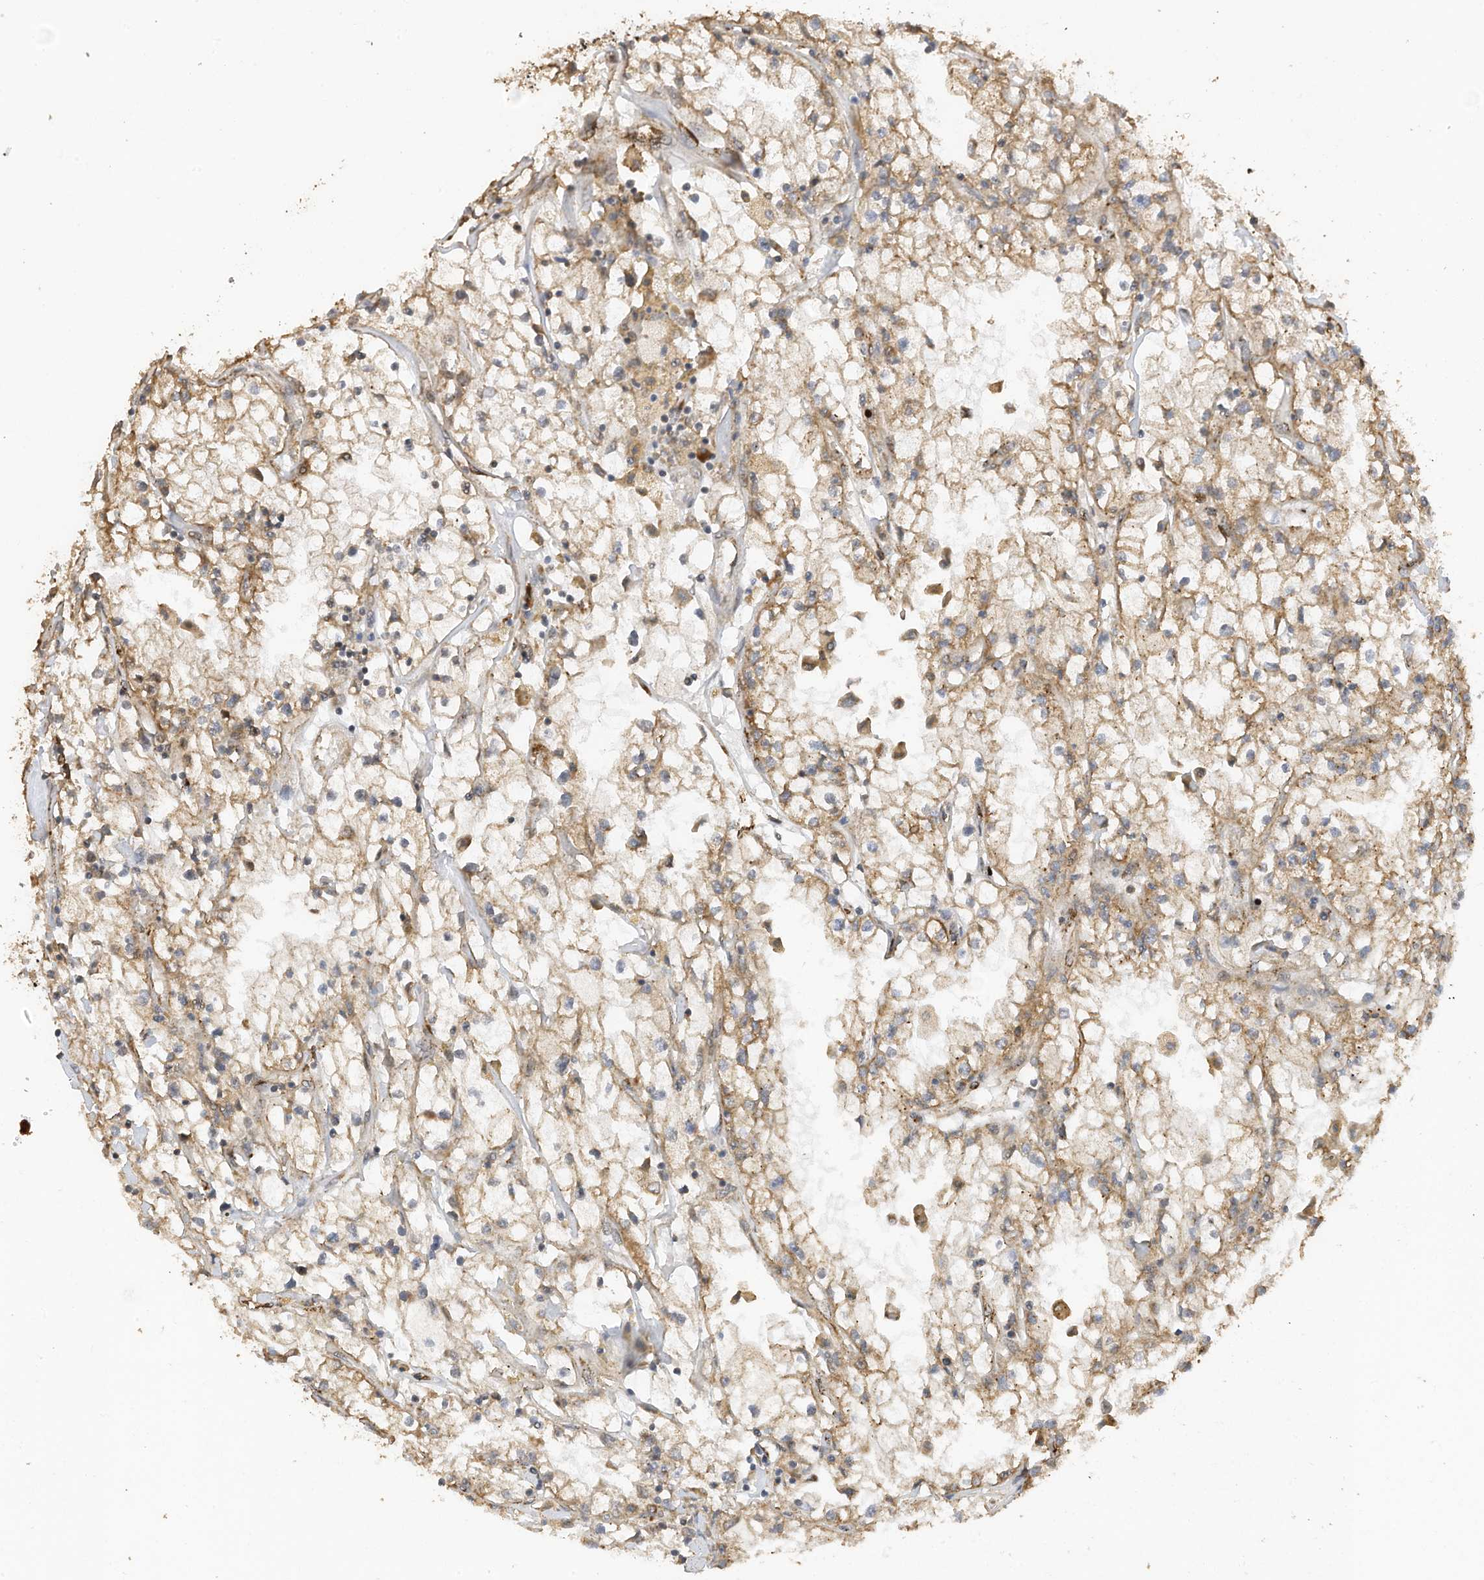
{"staining": {"intensity": "weak", "quantity": "<25%", "location": "cytoplasmic/membranous"}, "tissue": "renal cancer", "cell_type": "Tumor cells", "image_type": "cancer", "snomed": [{"axis": "morphology", "description": "Adenocarcinoma, NOS"}, {"axis": "topography", "description": "Kidney"}], "caption": "A high-resolution photomicrograph shows immunohistochemistry (IHC) staining of renal cancer (adenocarcinoma), which reveals no significant positivity in tumor cells. (Immunohistochemistry (ihc), brightfield microscopy, high magnification).", "gene": "ERLEC1", "patient": {"sex": "male", "age": 56}}